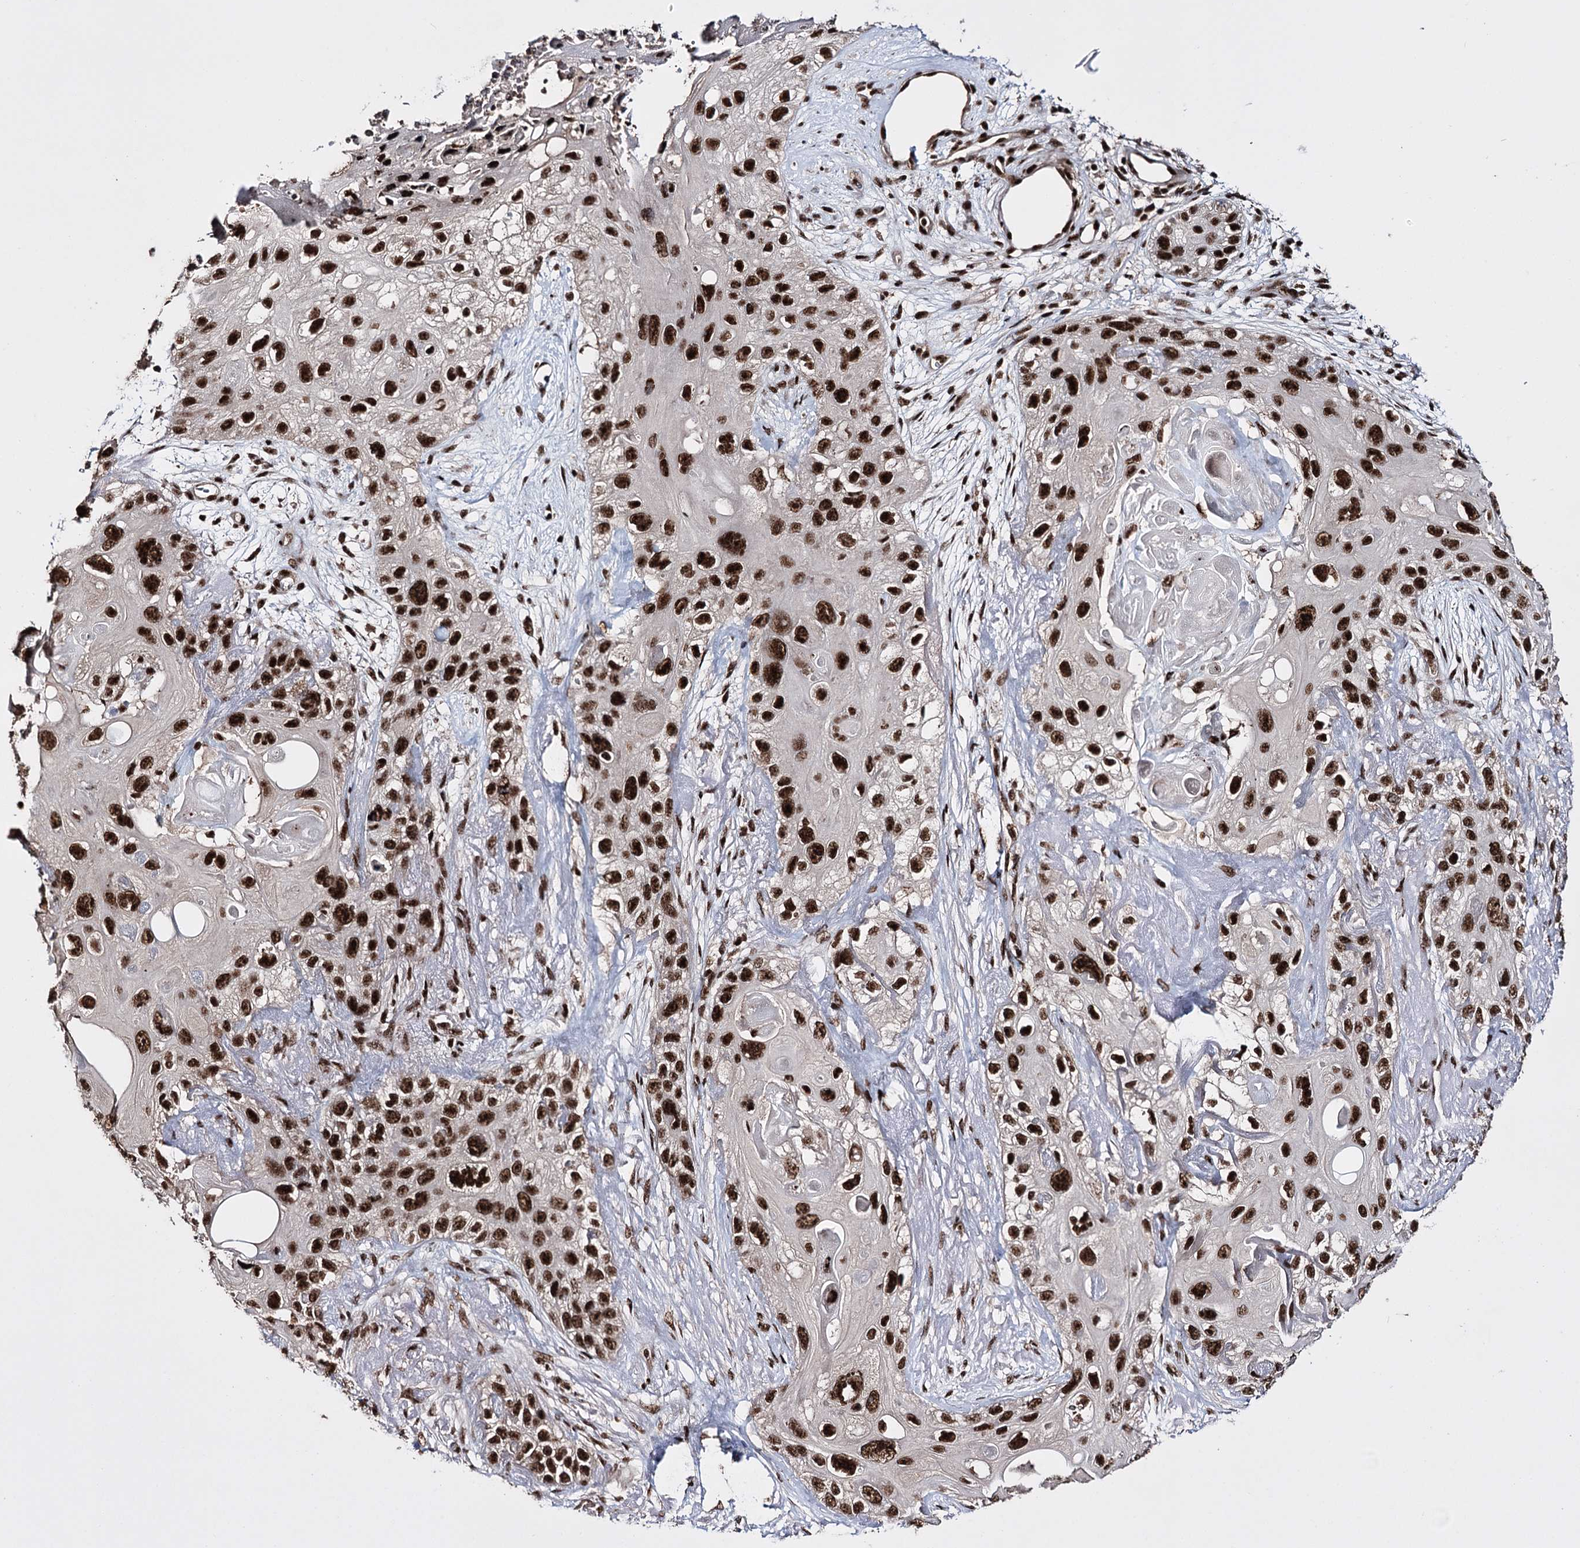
{"staining": {"intensity": "strong", "quantity": ">75%", "location": "nuclear"}, "tissue": "skin cancer", "cell_type": "Tumor cells", "image_type": "cancer", "snomed": [{"axis": "morphology", "description": "Normal tissue, NOS"}, {"axis": "morphology", "description": "Squamous cell carcinoma, NOS"}, {"axis": "topography", "description": "Skin"}], "caption": "Protein staining of skin cancer tissue reveals strong nuclear staining in about >75% of tumor cells. (Brightfield microscopy of DAB IHC at high magnification).", "gene": "PRPF40A", "patient": {"sex": "male", "age": 72}}